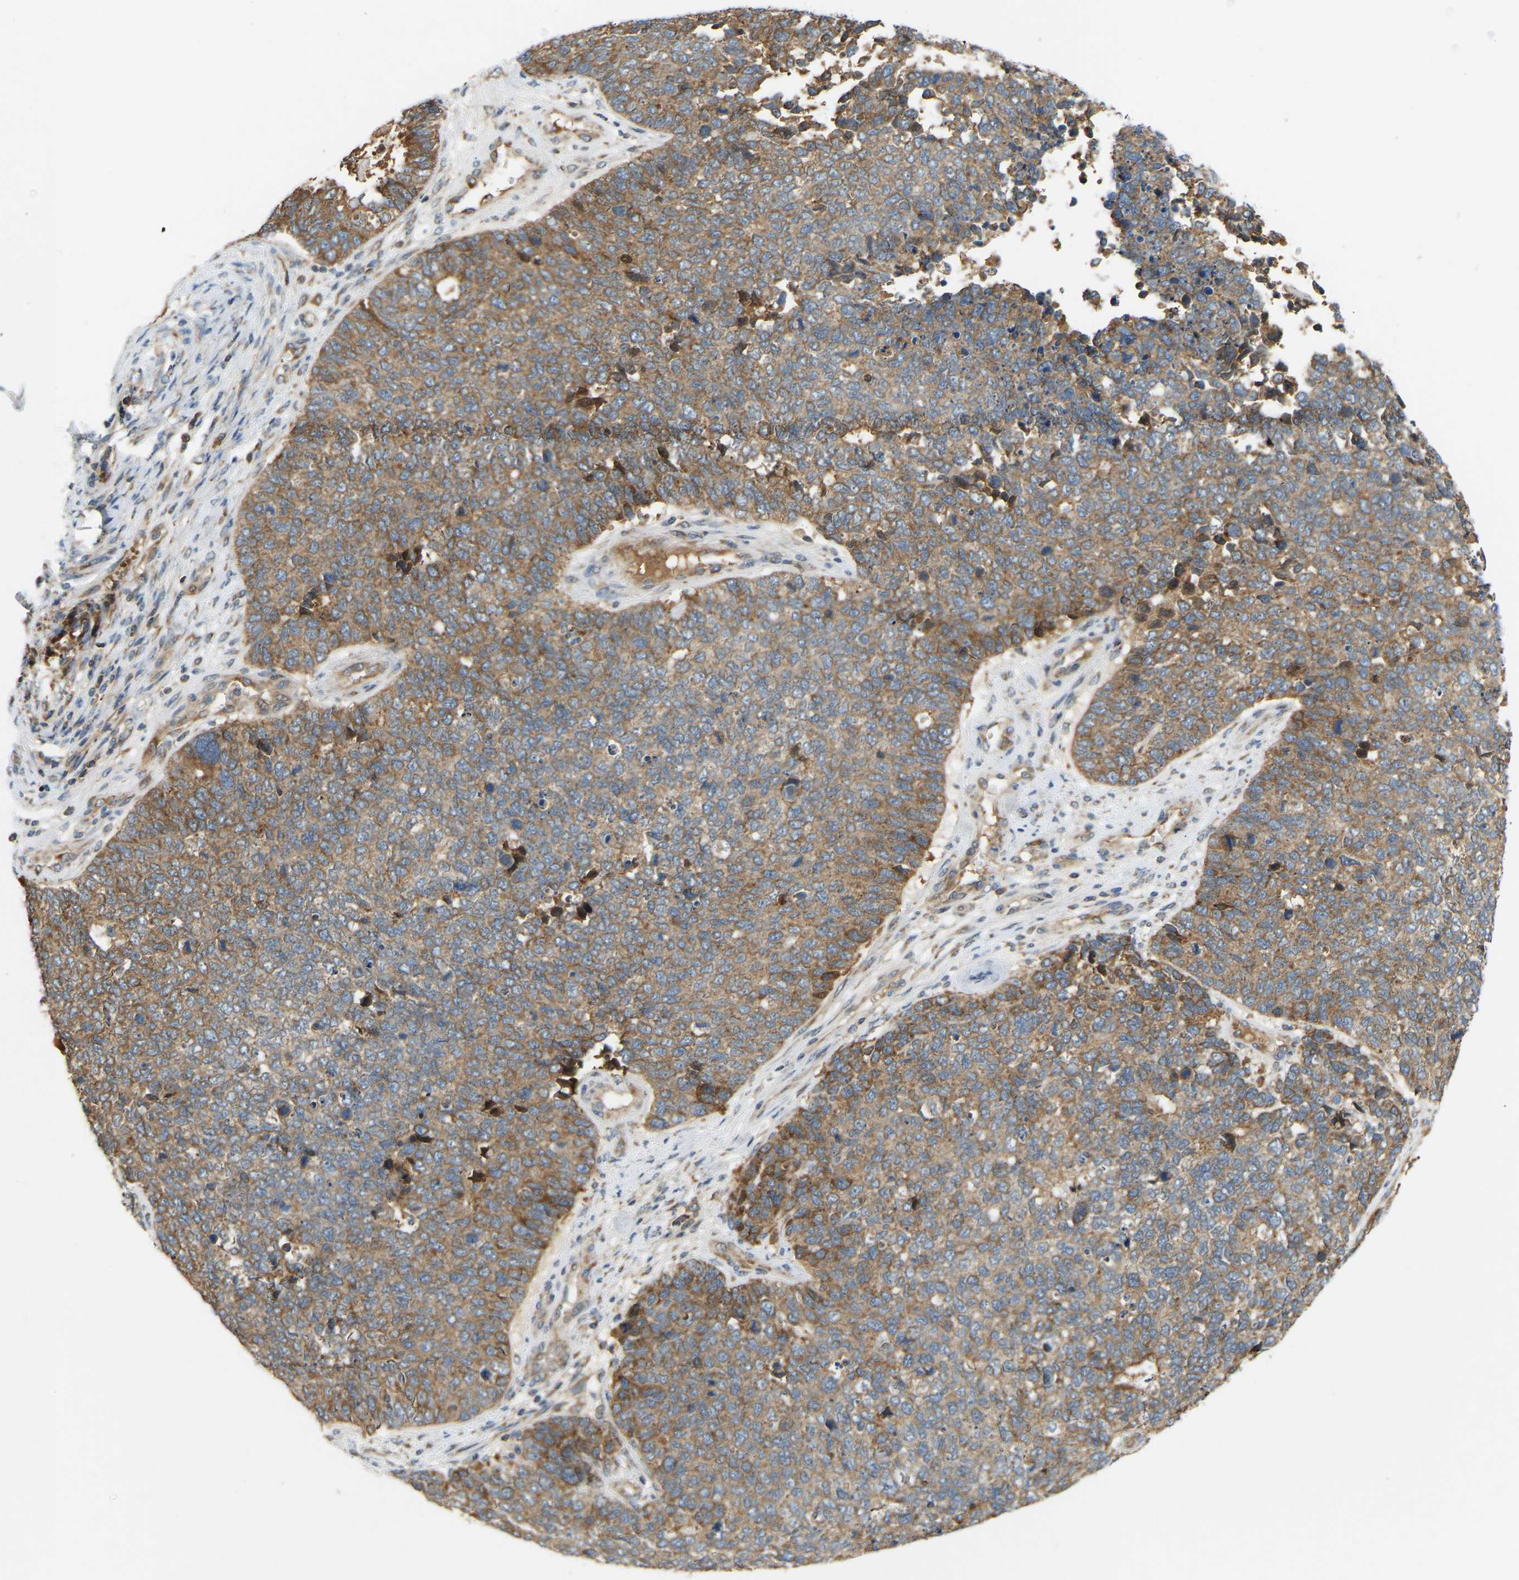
{"staining": {"intensity": "moderate", "quantity": "25%-75%", "location": "cytoplasmic/membranous"}, "tissue": "cervical cancer", "cell_type": "Tumor cells", "image_type": "cancer", "snomed": [{"axis": "morphology", "description": "Squamous cell carcinoma, NOS"}, {"axis": "topography", "description": "Cervix"}], "caption": "Protein analysis of cervical cancer tissue displays moderate cytoplasmic/membranous positivity in about 25%-75% of tumor cells. Nuclei are stained in blue.", "gene": "PTCD1", "patient": {"sex": "female", "age": 63}}